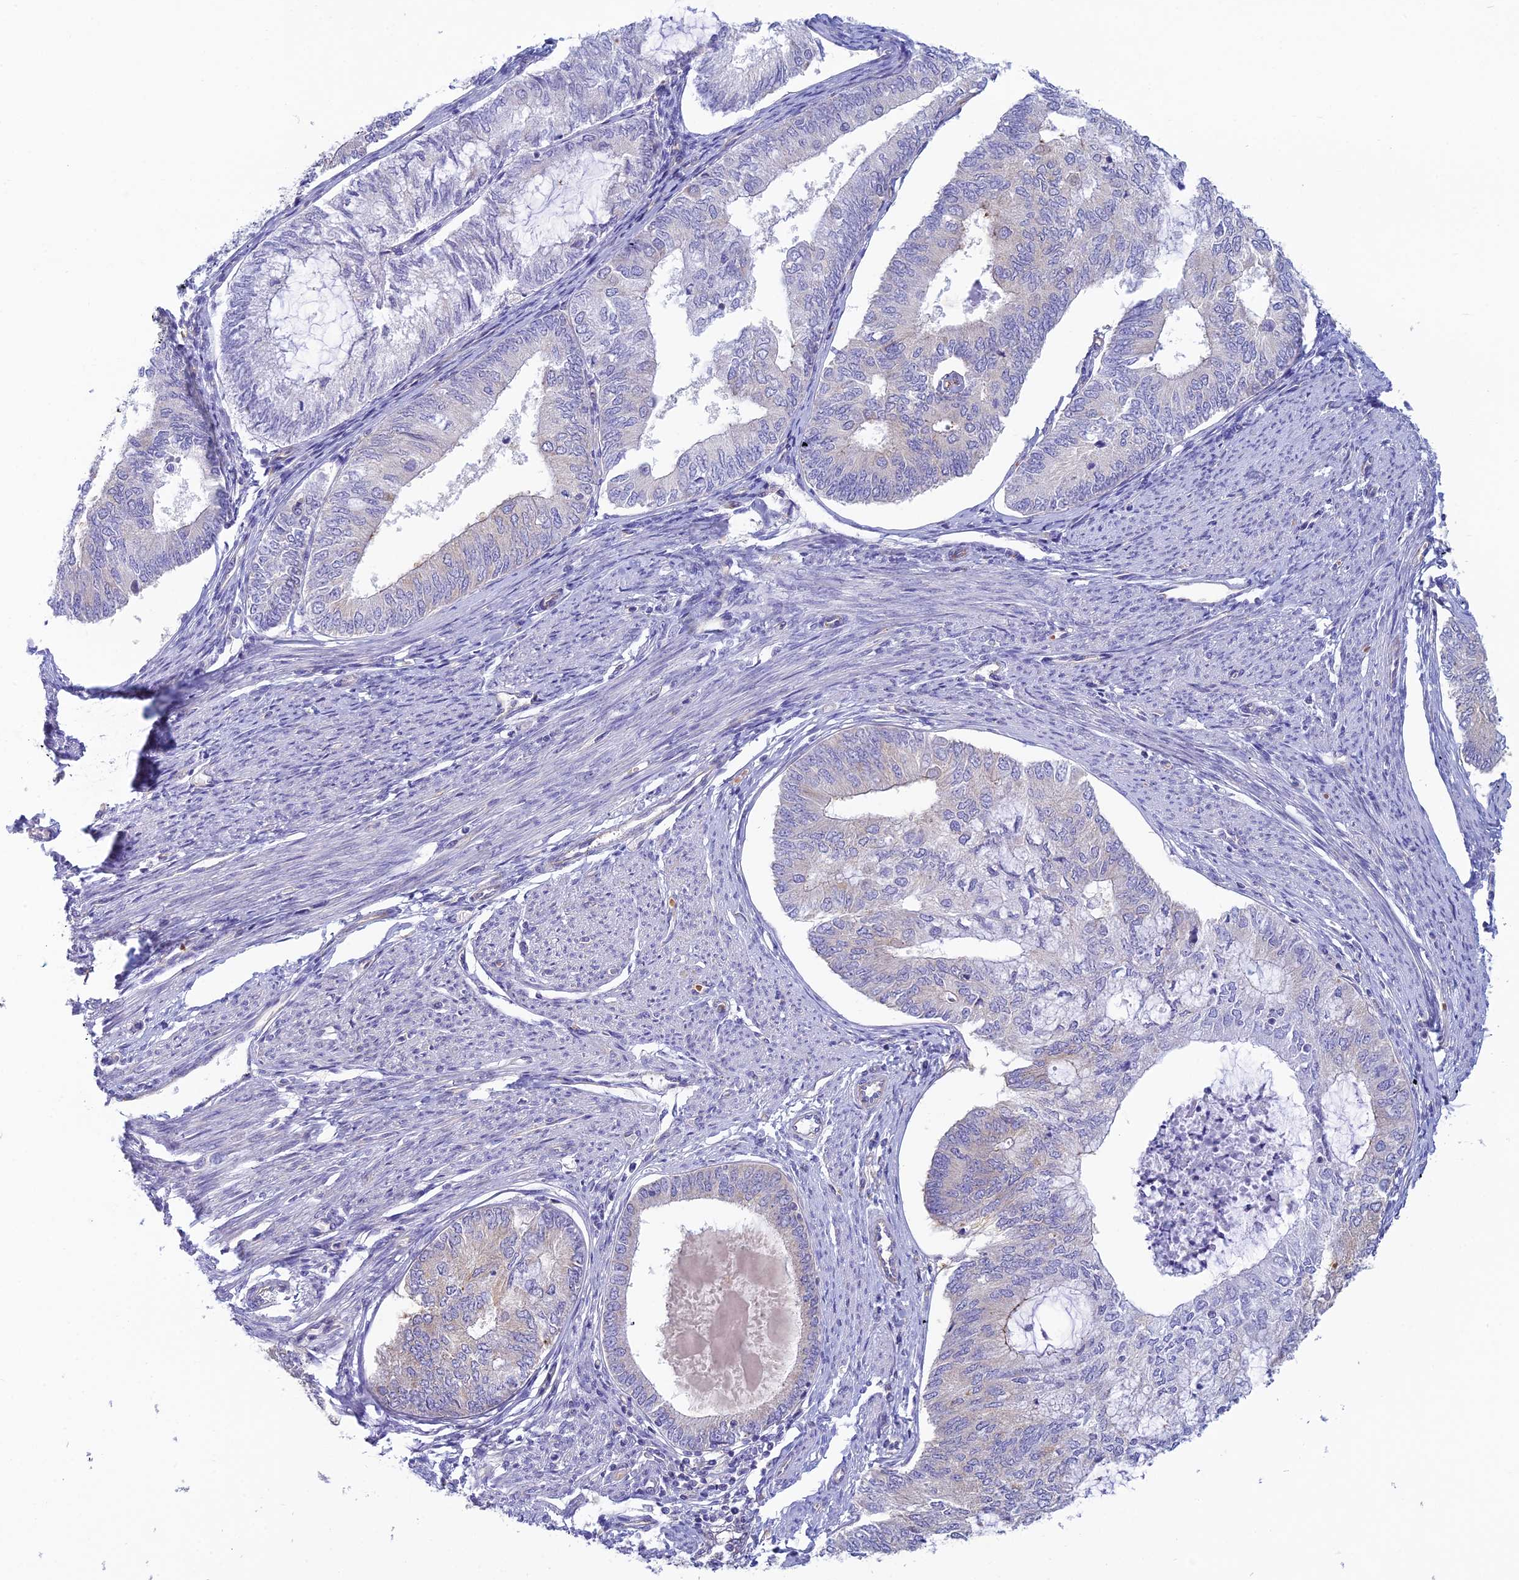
{"staining": {"intensity": "negative", "quantity": "none", "location": "none"}, "tissue": "endometrial cancer", "cell_type": "Tumor cells", "image_type": "cancer", "snomed": [{"axis": "morphology", "description": "Adenocarcinoma, NOS"}, {"axis": "topography", "description": "Endometrium"}], "caption": "Protein analysis of adenocarcinoma (endometrial) exhibits no significant expression in tumor cells. (DAB (3,3'-diaminobenzidine) immunohistochemistry with hematoxylin counter stain).", "gene": "ZNF564", "patient": {"sex": "female", "age": 68}}